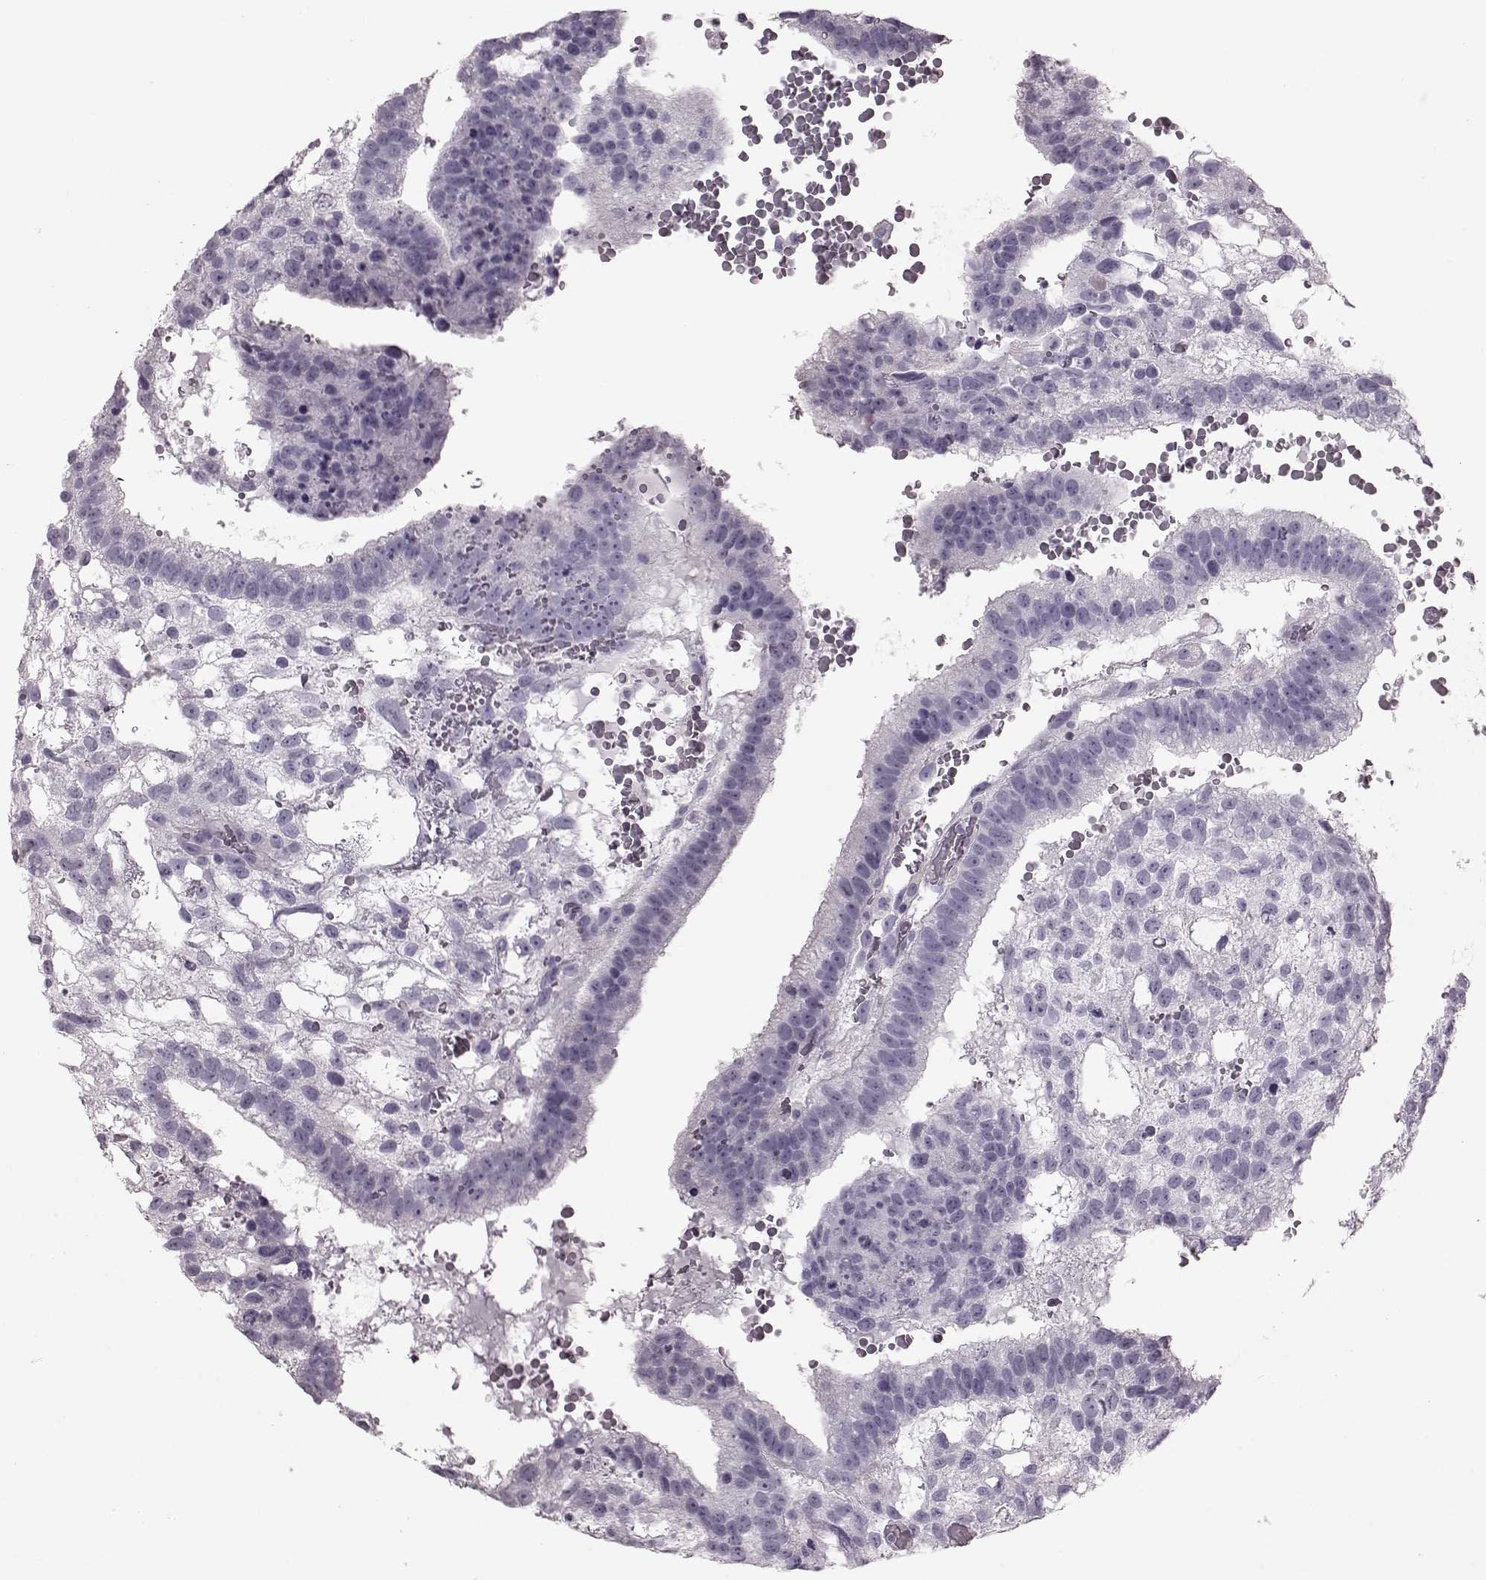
{"staining": {"intensity": "negative", "quantity": "none", "location": "none"}, "tissue": "testis cancer", "cell_type": "Tumor cells", "image_type": "cancer", "snomed": [{"axis": "morphology", "description": "Normal tissue, NOS"}, {"axis": "morphology", "description": "Carcinoma, Embryonal, NOS"}, {"axis": "topography", "description": "Testis"}, {"axis": "topography", "description": "Epididymis"}], "caption": "IHC image of embryonal carcinoma (testis) stained for a protein (brown), which exhibits no staining in tumor cells.", "gene": "CRYBA2", "patient": {"sex": "male", "age": 32}}